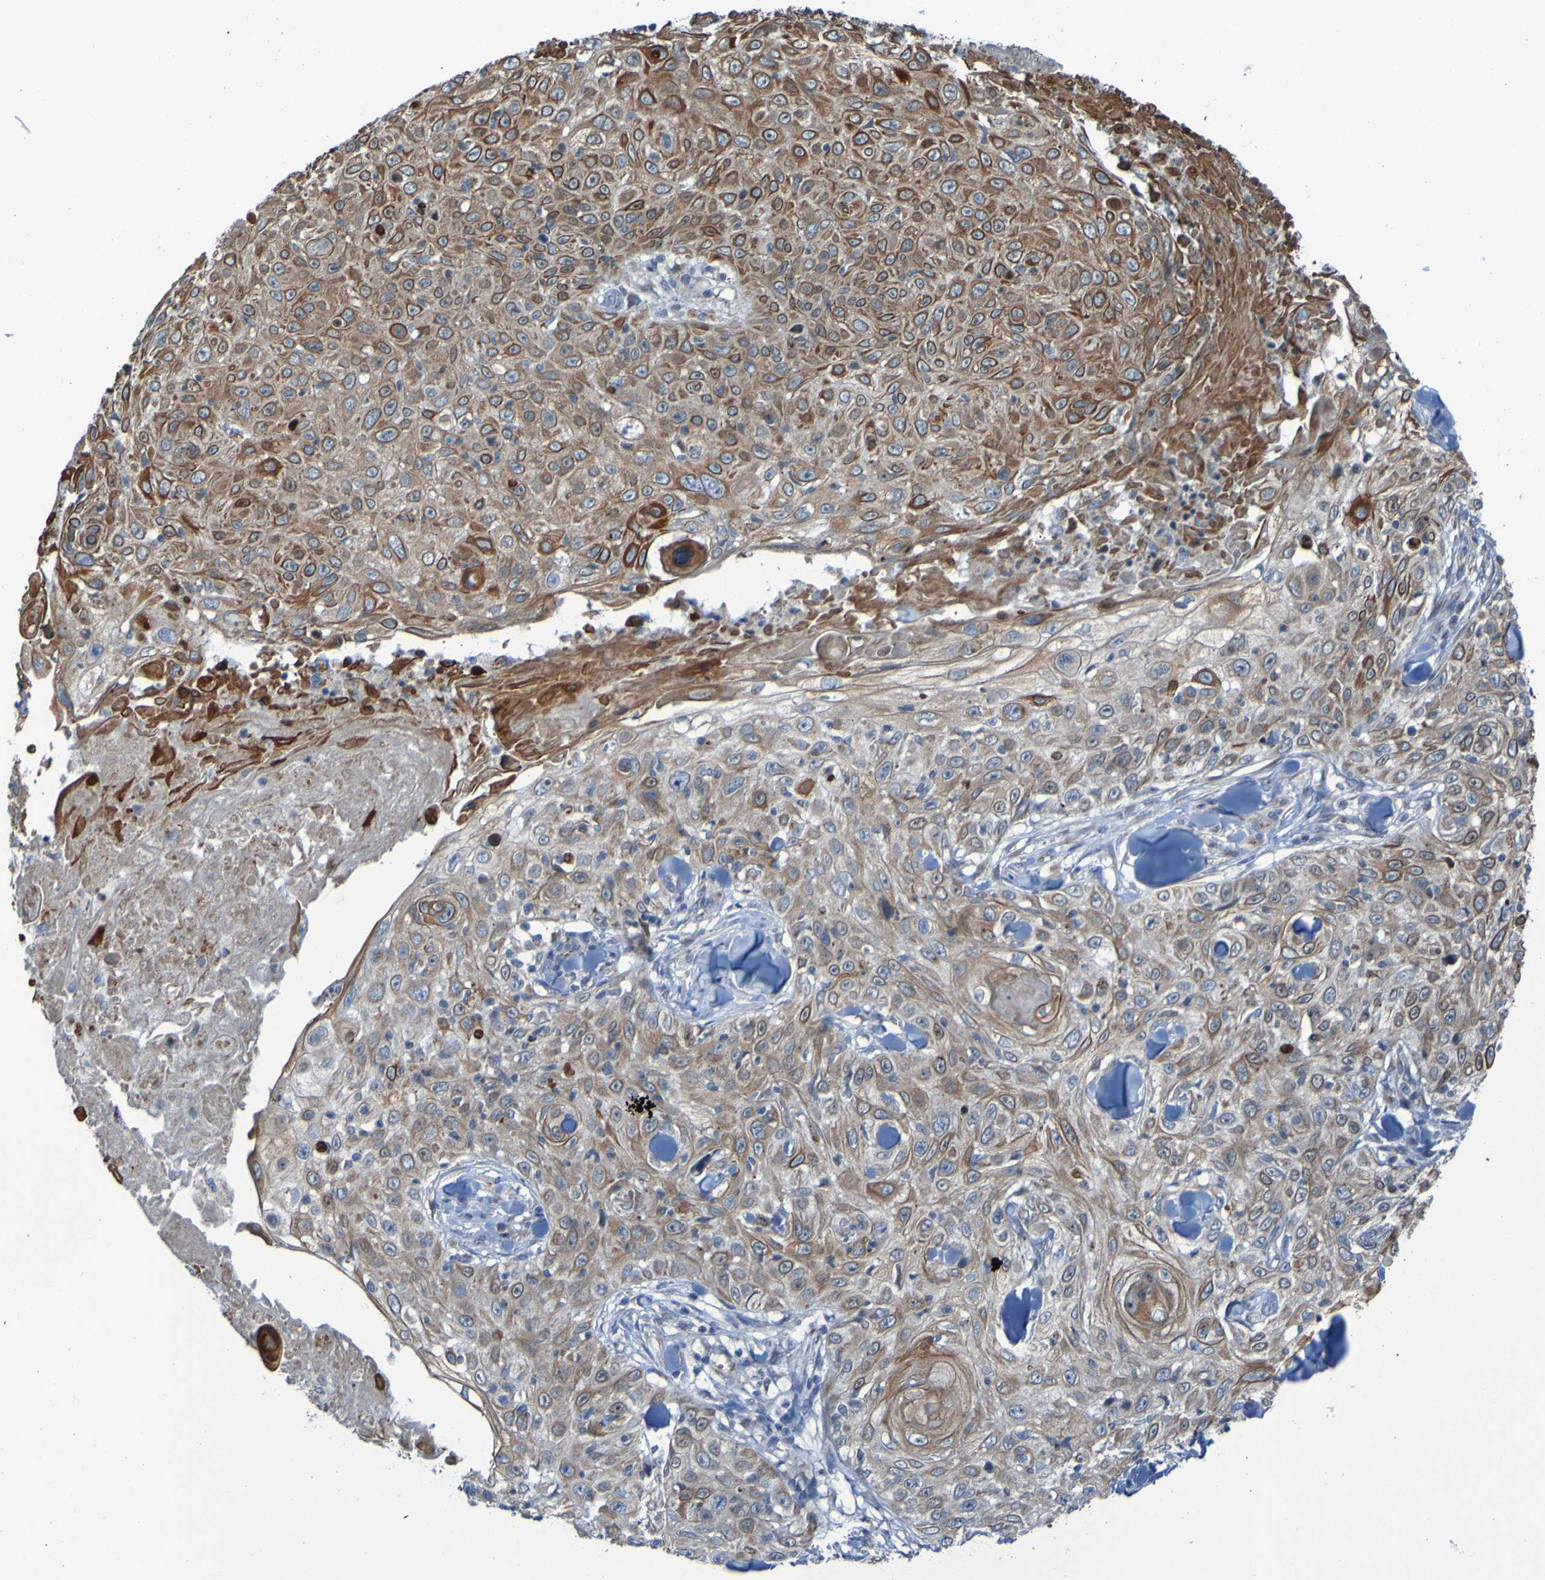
{"staining": {"intensity": "strong", "quantity": "25%-75%", "location": "cytoplasmic/membranous"}, "tissue": "skin cancer", "cell_type": "Tumor cells", "image_type": "cancer", "snomed": [{"axis": "morphology", "description": "Squamous cell carcinoma, NOS"}, {"axis": "topography", "description": "Skin"}], "caption": "High-power microscopy captured an immunohistochemistry (IHC) micrograph of squamous cell carcinoma (skin), revealing strong cytoplasmic/membranous positivity in about 25%-75% of tumor cells. The protein is stained brown, and the nuclei are stained in blue (DAB IHC with brightfield microscopy, high magnification).", "gene": "UNG", "patient": {"sex": "male", "age": 86}}